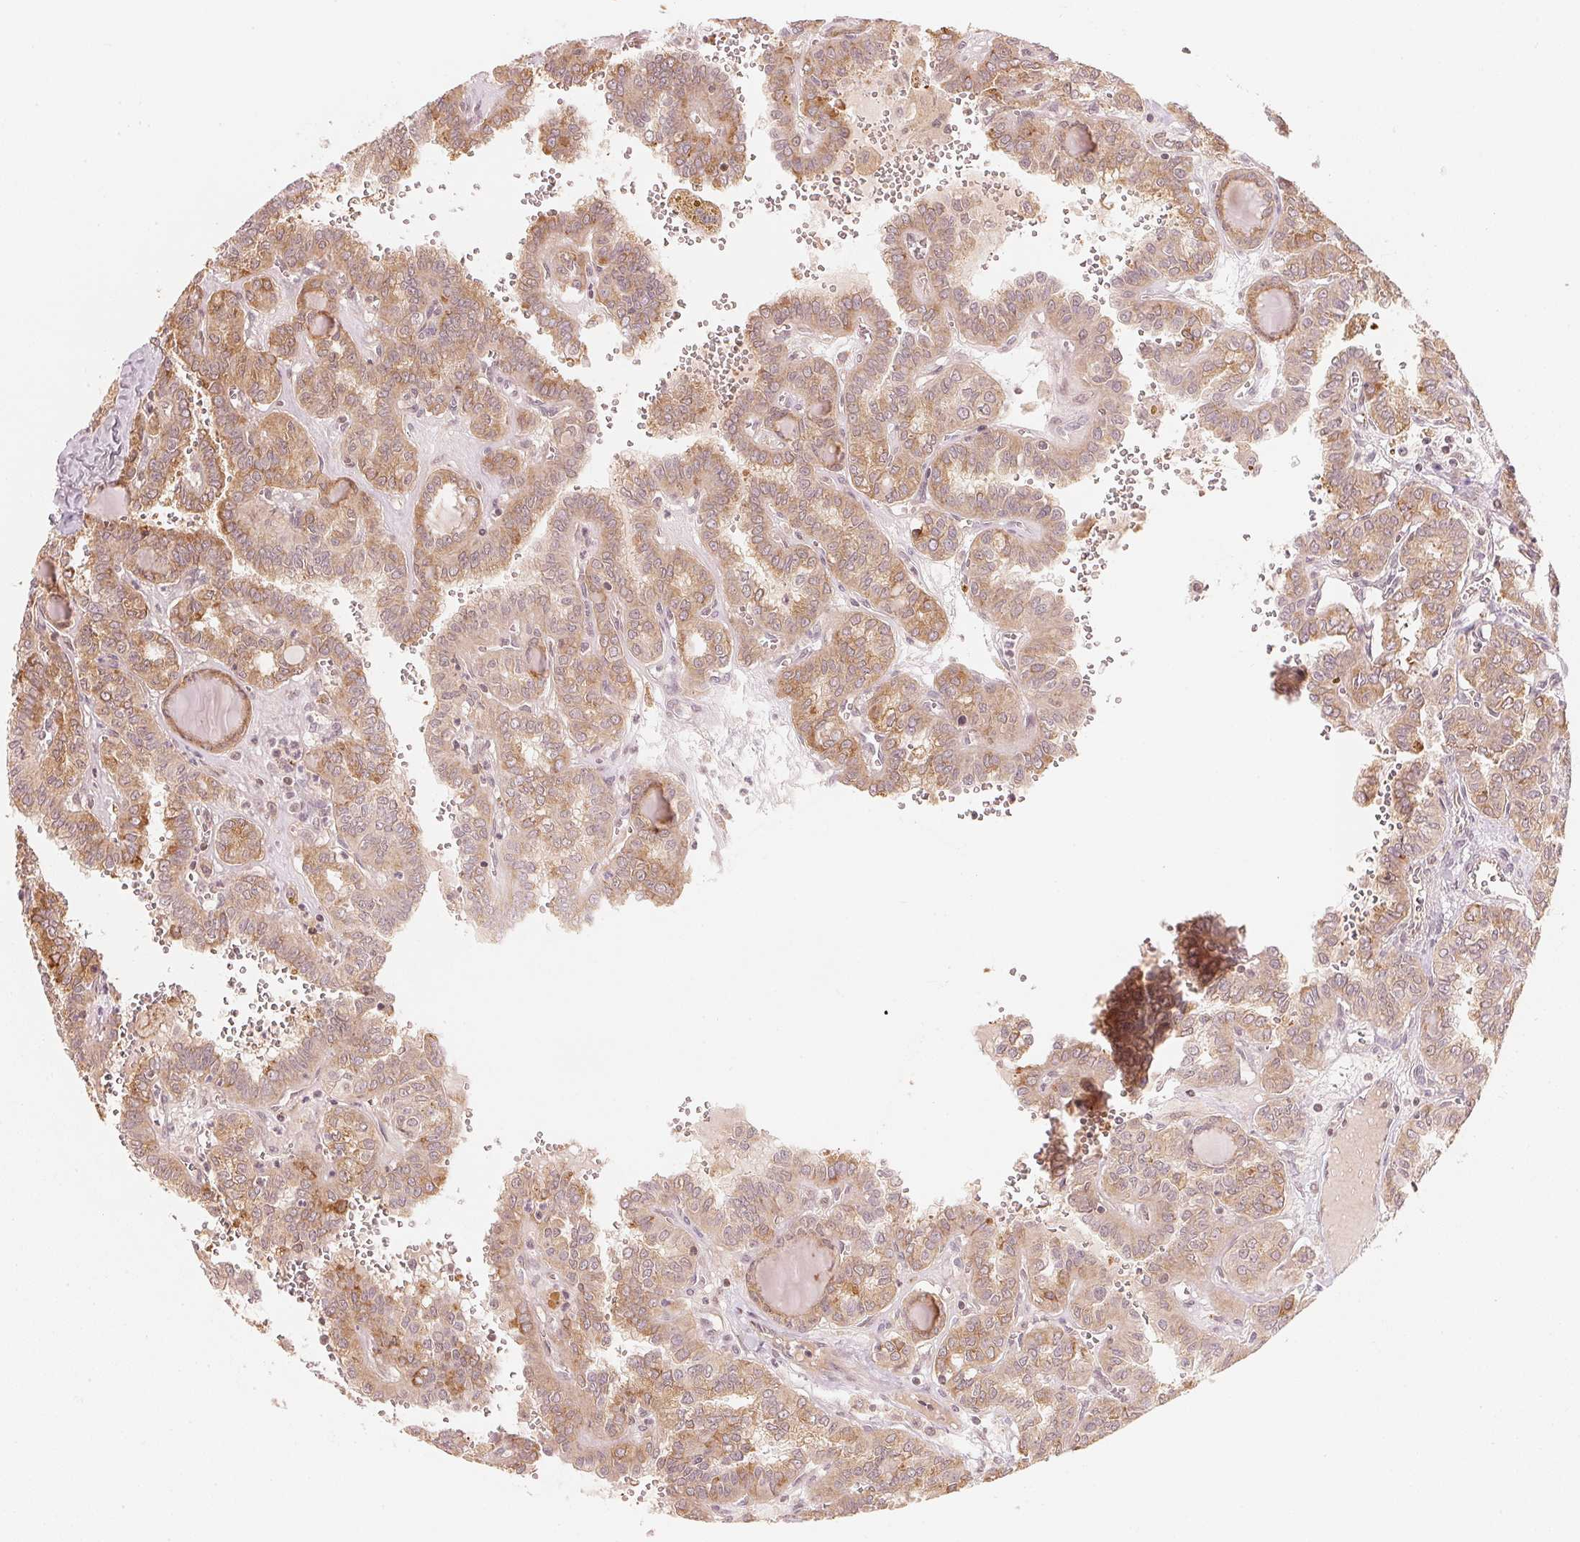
{"staining": {"intensity": "weak", "quantity": ">75%", "location": "cytoplasmic/membranous"}, "tissue": "thyroid cancer", "cell_type": "Tumor cells", "image_type": "cancer", "snomed": [{"axis": "morphology", "description": "Papillary adenocarcinoma, NOS"}, {"axis": "topography", "description": "Thyroid gland"}], "caption": "Papillary adenocarcinoma (thyroid) stained with immunohistochemistry exhibits weak cytoplasmic/membranous staining in approximately >75% of tumor cells. Using DAB (3,3'-diaminobenzidine) (brown) and hematoxylin (blue) stains, captured at high magnification using brightfield microscopy.", "gene": "PRKN", "patient": {"sex": "female", "age": 41}}